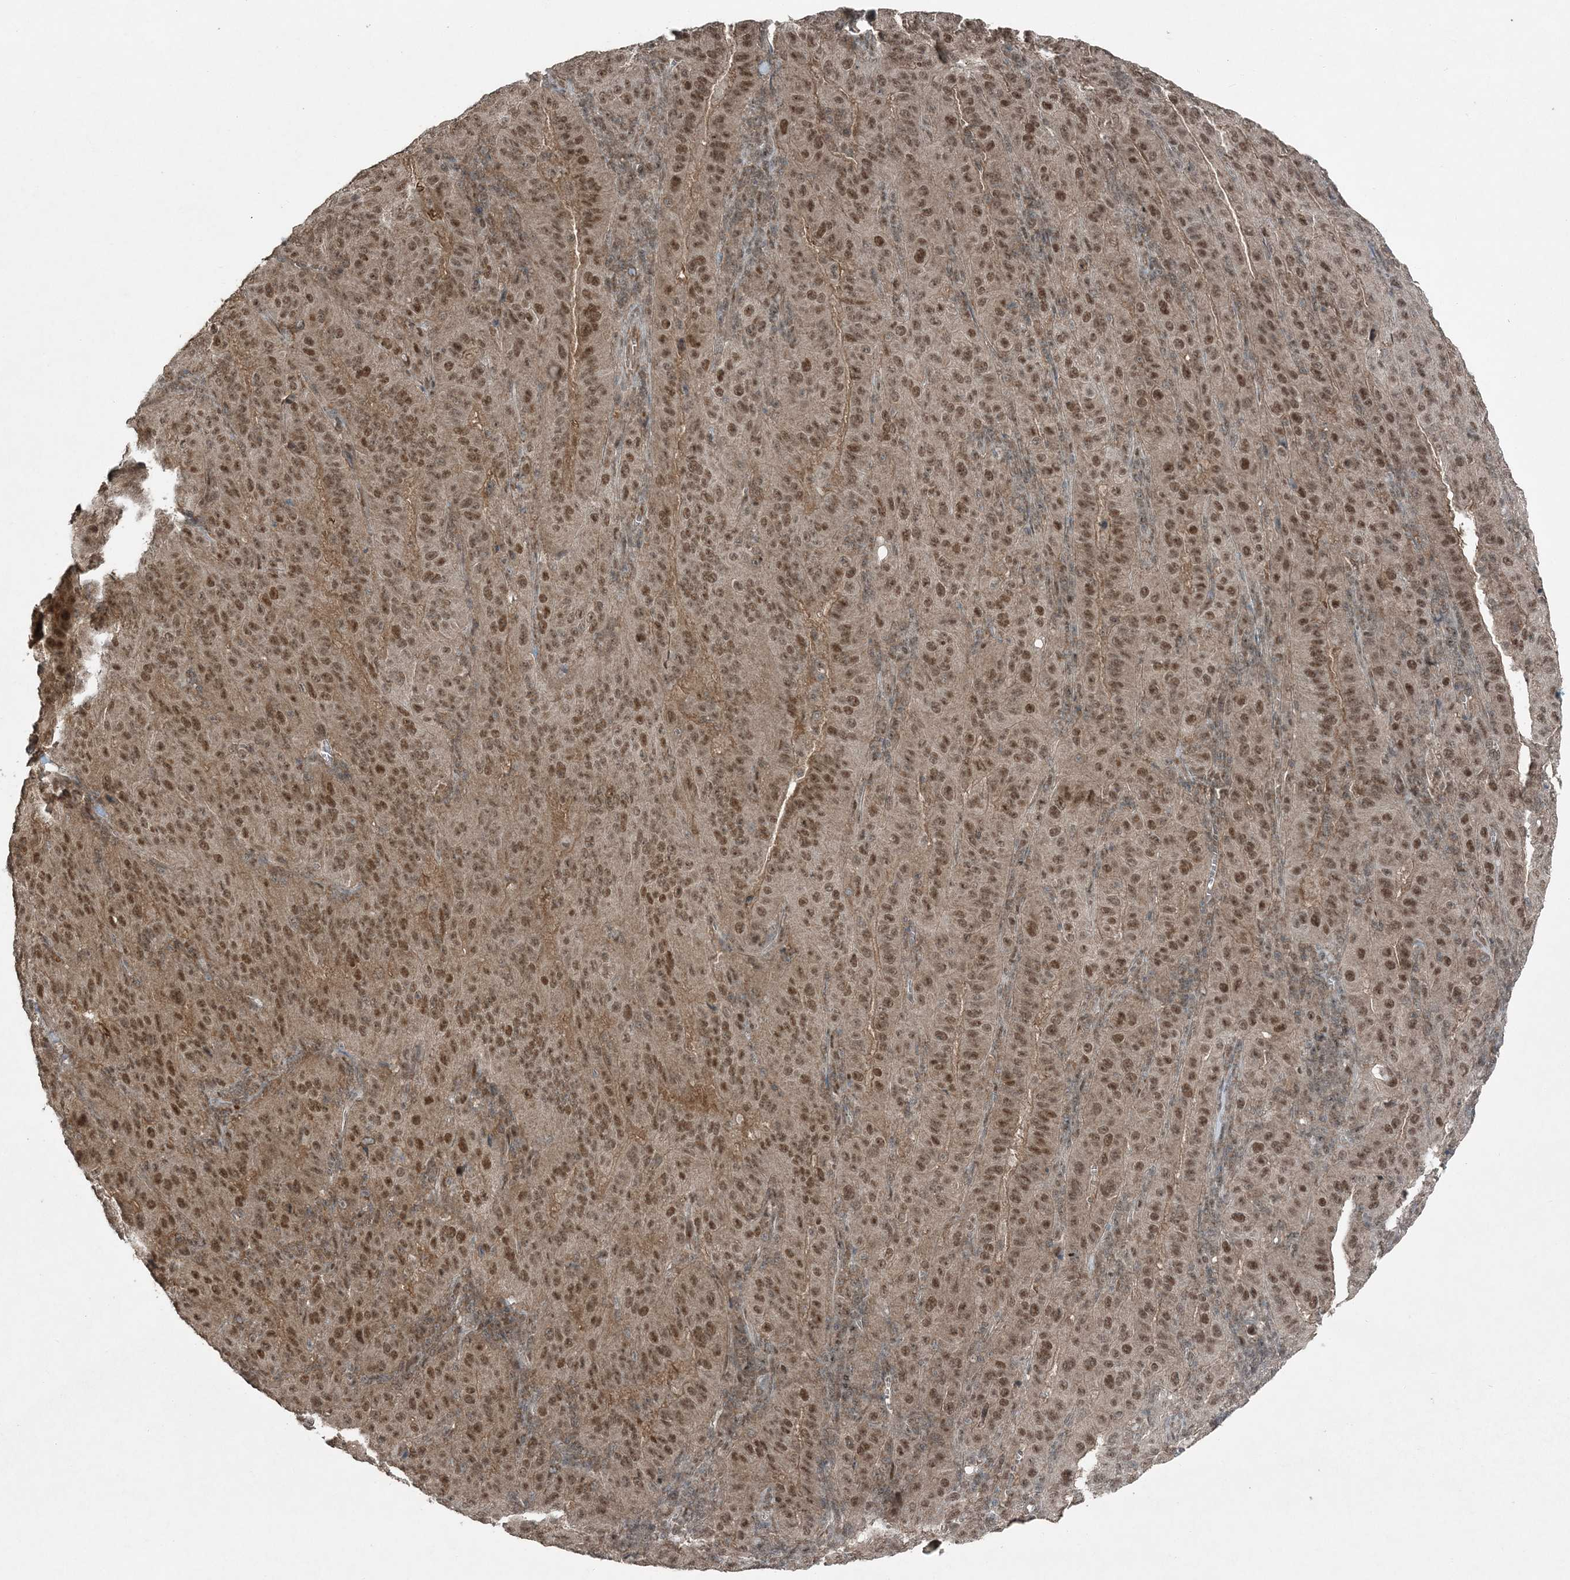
{"staining": {"intensity": "moderate", "quantity": ">75%", "location": "nuclear"}, "tissue": "pancreatic cancer", "cell_type": "Tumor cells", "image_type": "cancer", "snomed": [{"axis": "morphology", "description": "Adenocarcinoma, NOS"}, {"axis": "topography", "description": "Pancreas"}], "caption": "Moderate nuclear protein staining is appreciated in approximately >75% of tumor cells in pancreatic cancer. The protein is stained brown, and the nuclei are stained in blue (DAB (3,3'-diaminobenzidine) IHC with brightfield microscopy, high magnification).", "gene": "COPS7B", "patient": {"sex": "male", "age": 63}}